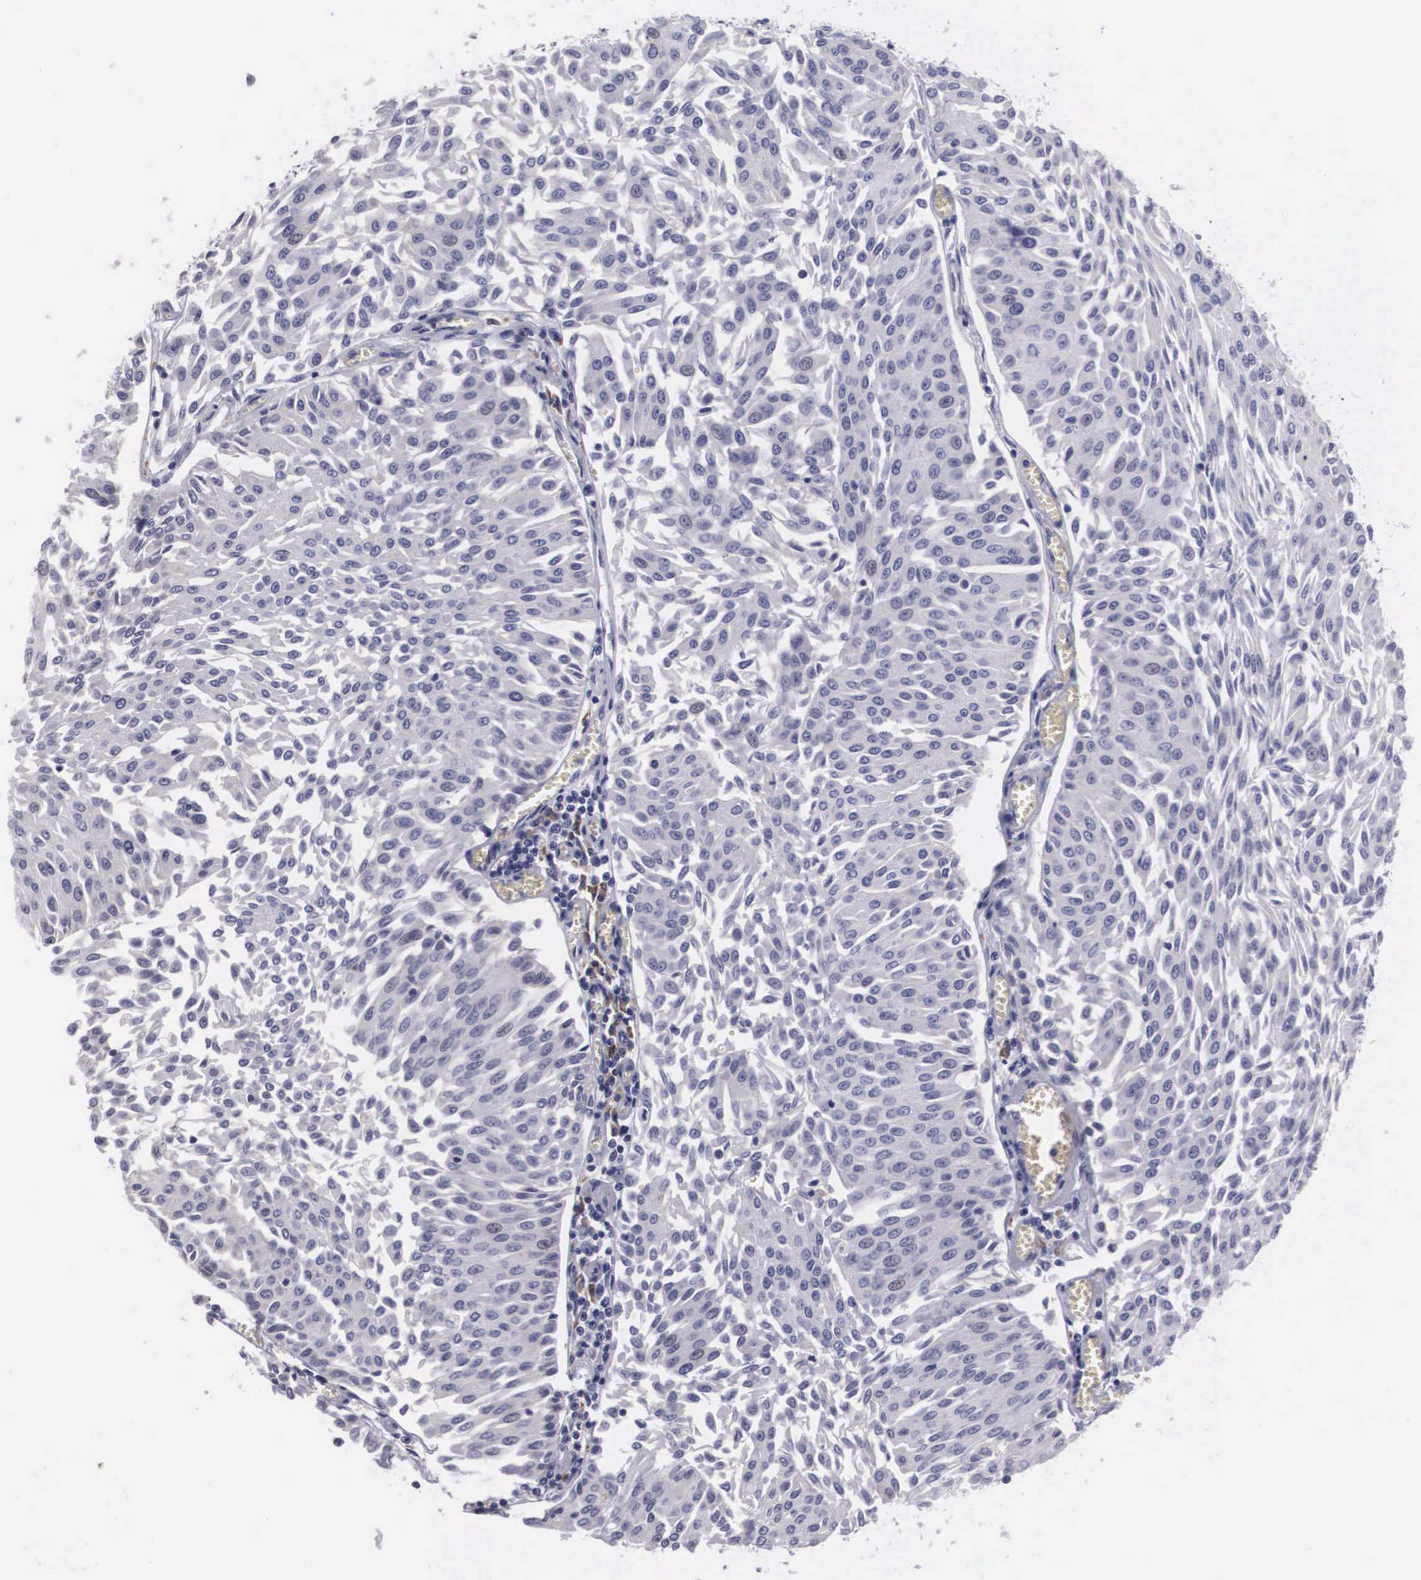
{"staining": {"intensity": "negative", "quantity": "none", "location": "none"}, "tissue": "urothelial cancer", "cell_type": "Tumor cells", "image_type": "cancer", "snomed": [{"axis": "morphology", "description": "Urothelial carcinoma, Low grade"}, {"axis": "topography", "description": "Urinary bladder"}], "caption": "Immunohistochemistry micrograph of neoplastic tissue: human urothelial cancer stained with DAB (3,3'-diaminobenzidine) reveals no significant protein expression in tumor cells.", "gene": "CRELD2", "patient": {"sex": "male", "age": 86}}